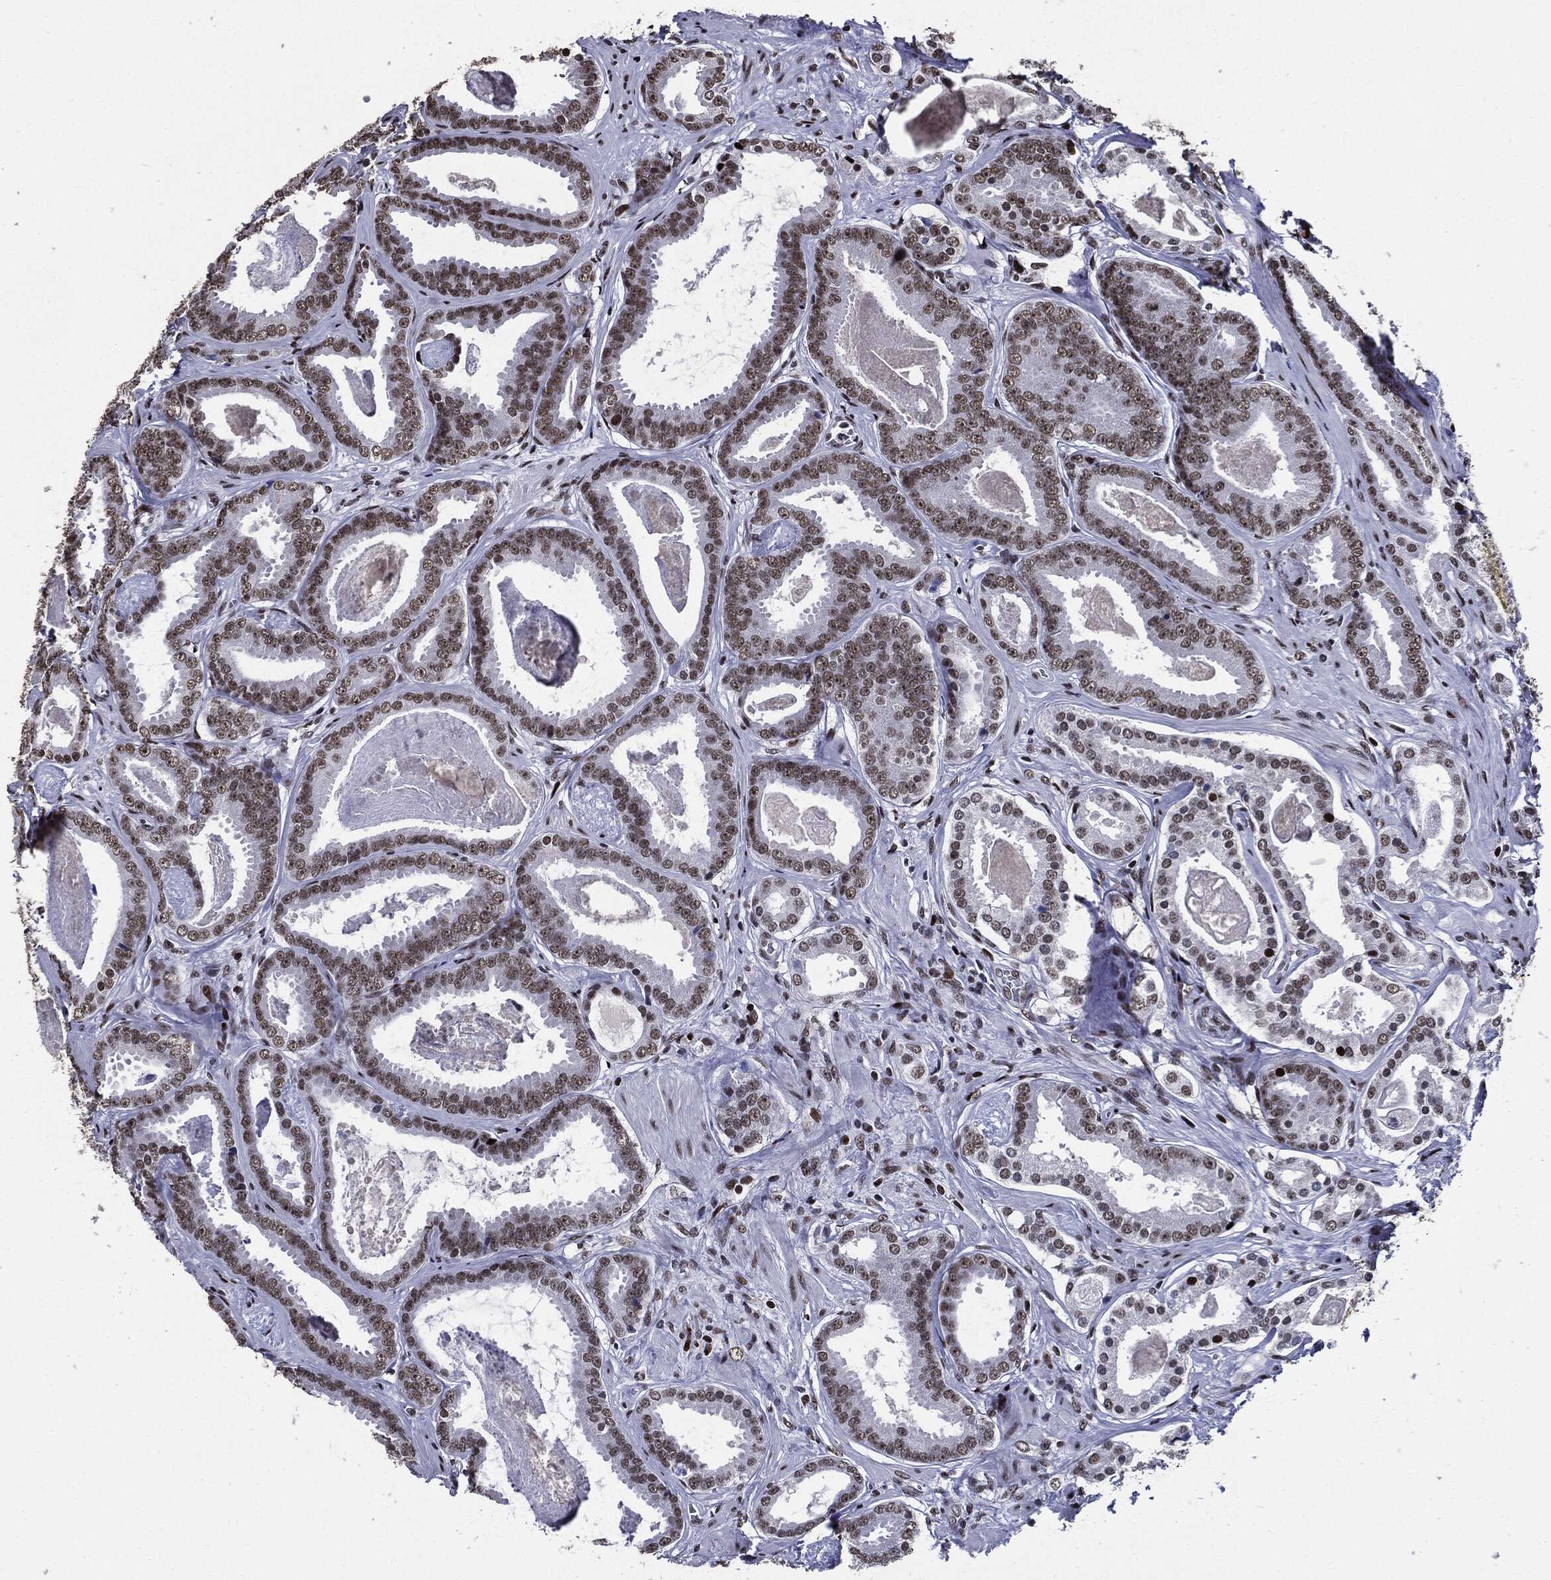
{"staining": {"intensity": "moderate", "quantity": ">75%", "location": "nuclear"}, "tissue": "prostate cancer", "cell_type": "Tumor cells", "image_type": "cancer", "snomed": [{"axis": "morphology", "description": "Adenocarcinoma, NOS"}, {"axis": "topography", "description": "Prostate"}], "caption": "Approximately >75% of tumor cells in adenocarcinoma (prostate) exhibit moderate nuclear protein positivity as visualized by brown immunohistochemical staining.", "gene": "ZFP91", "patient": {"sex": "male", "age": 61}}